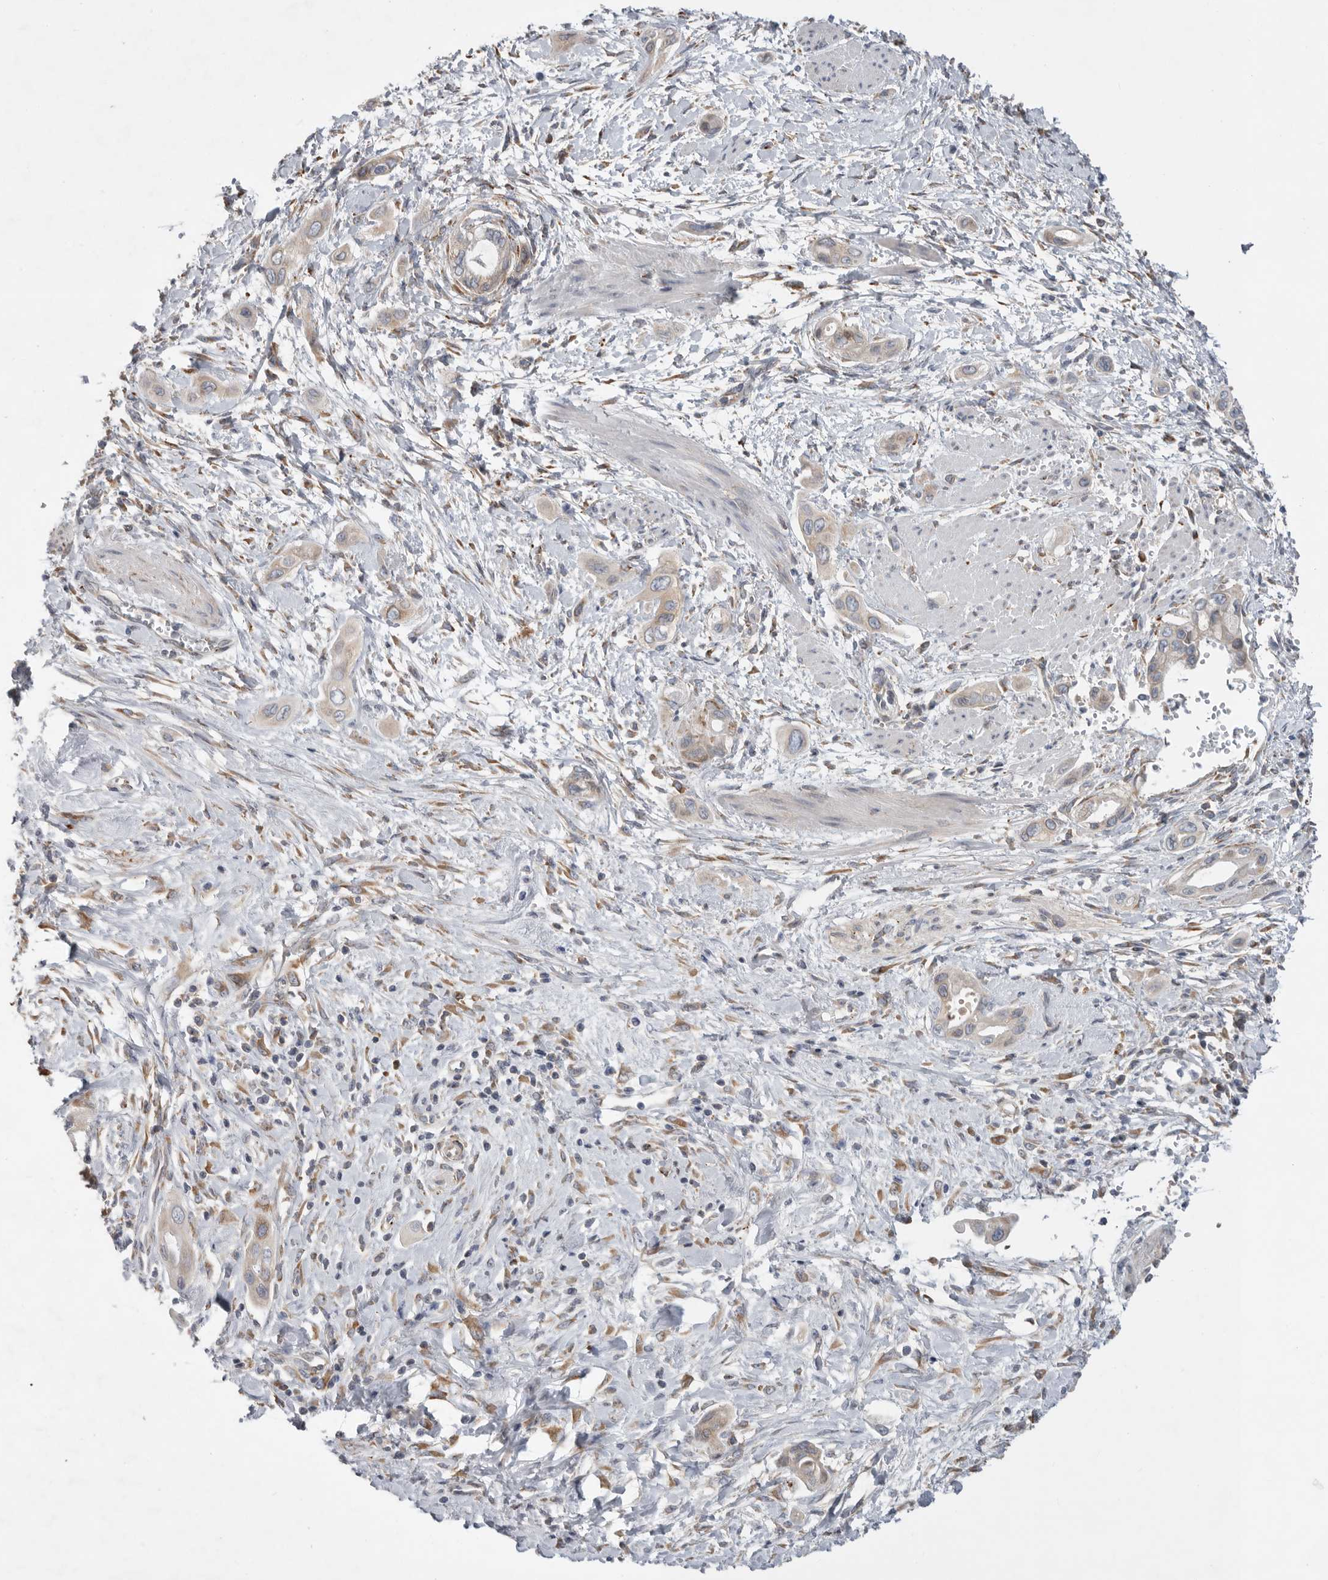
{"staining": {"intensity": "weak", "quantity": "<25%", "location": "cytoplasmic/membranous"}, "tissue": "pancreatic cancer", "cell_type": "Tumor cells", "image_type": "cancer", "snomed": [{"axis": "morphology", "description": "Adenocarcinoma, NOS"}, {"axis": "topography", "description": "Pancreas"}], "caption": "Tumor cells are negative for brown protein staining in adenocarcinoma (pancreatic). (DAB (3,3'-diaminobenzidine) immunohistochemistry (IHC) with hematoxylin counter stain).", "gene": "GANAB", "patient": {"sex": "male", "age": 59}}